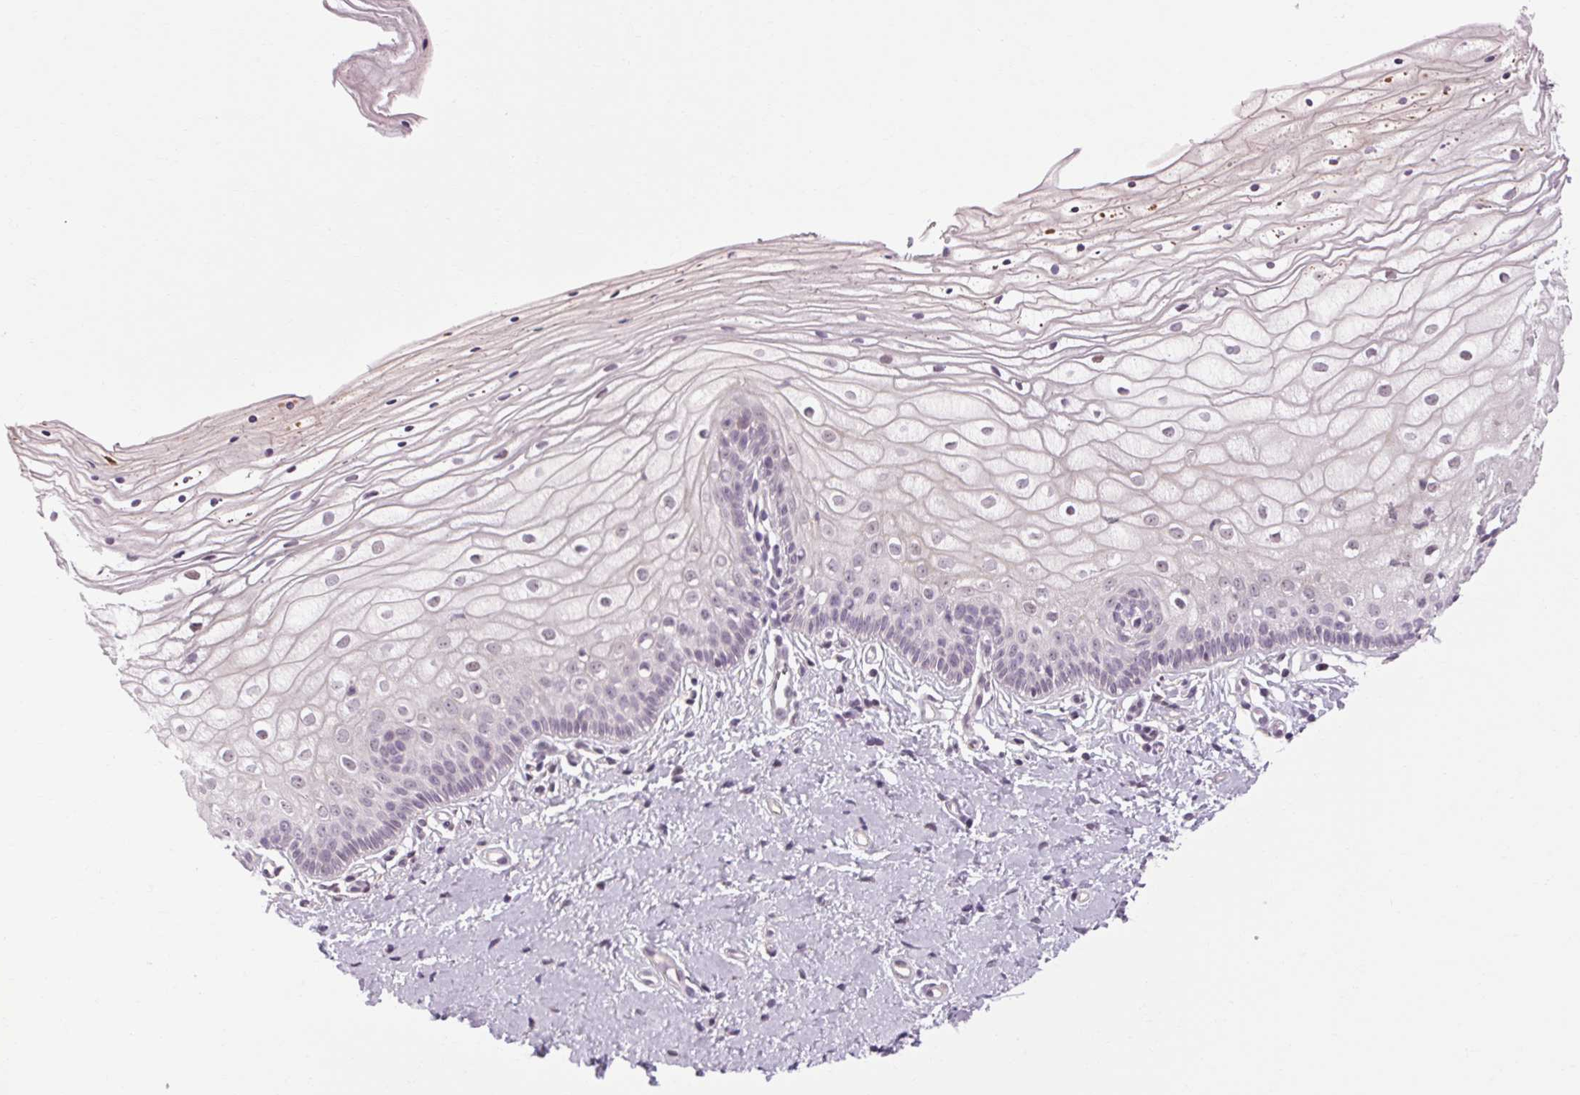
{"staining": {"intensity": "moderate", "quantity": "<25%", "location": "nuclear"}, "tissue": "vagina", "cell_type": "Squamous epithelial cells", "image_type": "normal", "snomed": [{"axis": "morphology", "description": "Normal tissue, NOS"}, {"axis": "topography", "description": "Vagina"}], "caption": "DAB immunohistochemical staining of normal vagina shows moderate nuclear protein staining in about <25% of squamous epithelial cells. The protein of interest is shown in brown color, while the nuclei are stained blue.", "gene": "KLHL40", "patient": {"sex": "female", "age": 39}}